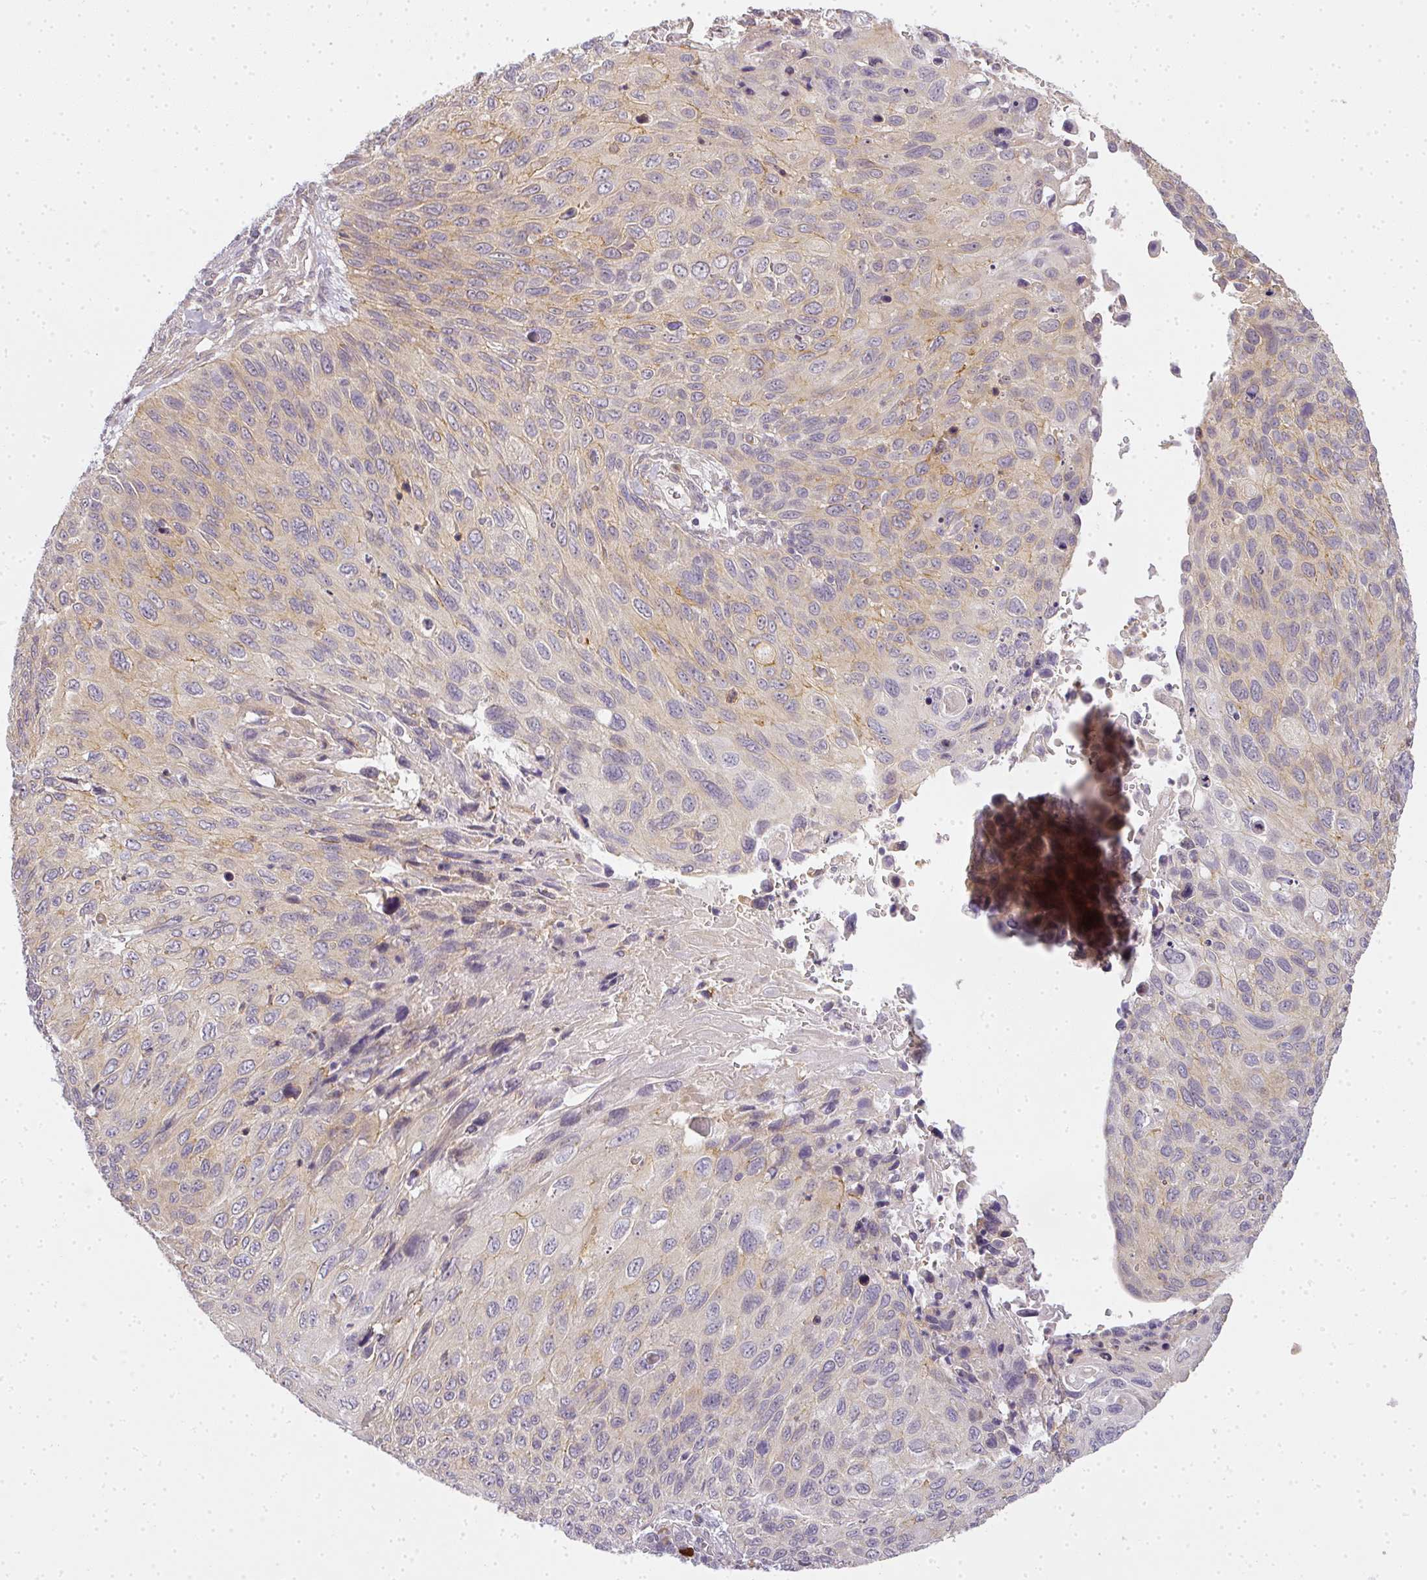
{"staining": {"intensity": "weak", "quantity": "25%-75%", "location": "cytoplasmic/membranous"}, "tissue": "cervical cancer", "cell_type": "Tumor cells", "image_type": "cancer", "snomed": [{"axis": "morphology", "description": "Squamous cell carcinoma, NOS"}, {"axis": "topography", "description": "Cervix"}], "caption": "Immunohistochemistry of human squamous cell carcinoma (cervical) displays low levels of weak cytoplasmic/membranous staining in approximately 25%-75% of tumor cells.", "gene": "MED19", "patient": {"sex": "female", "age": 70}}